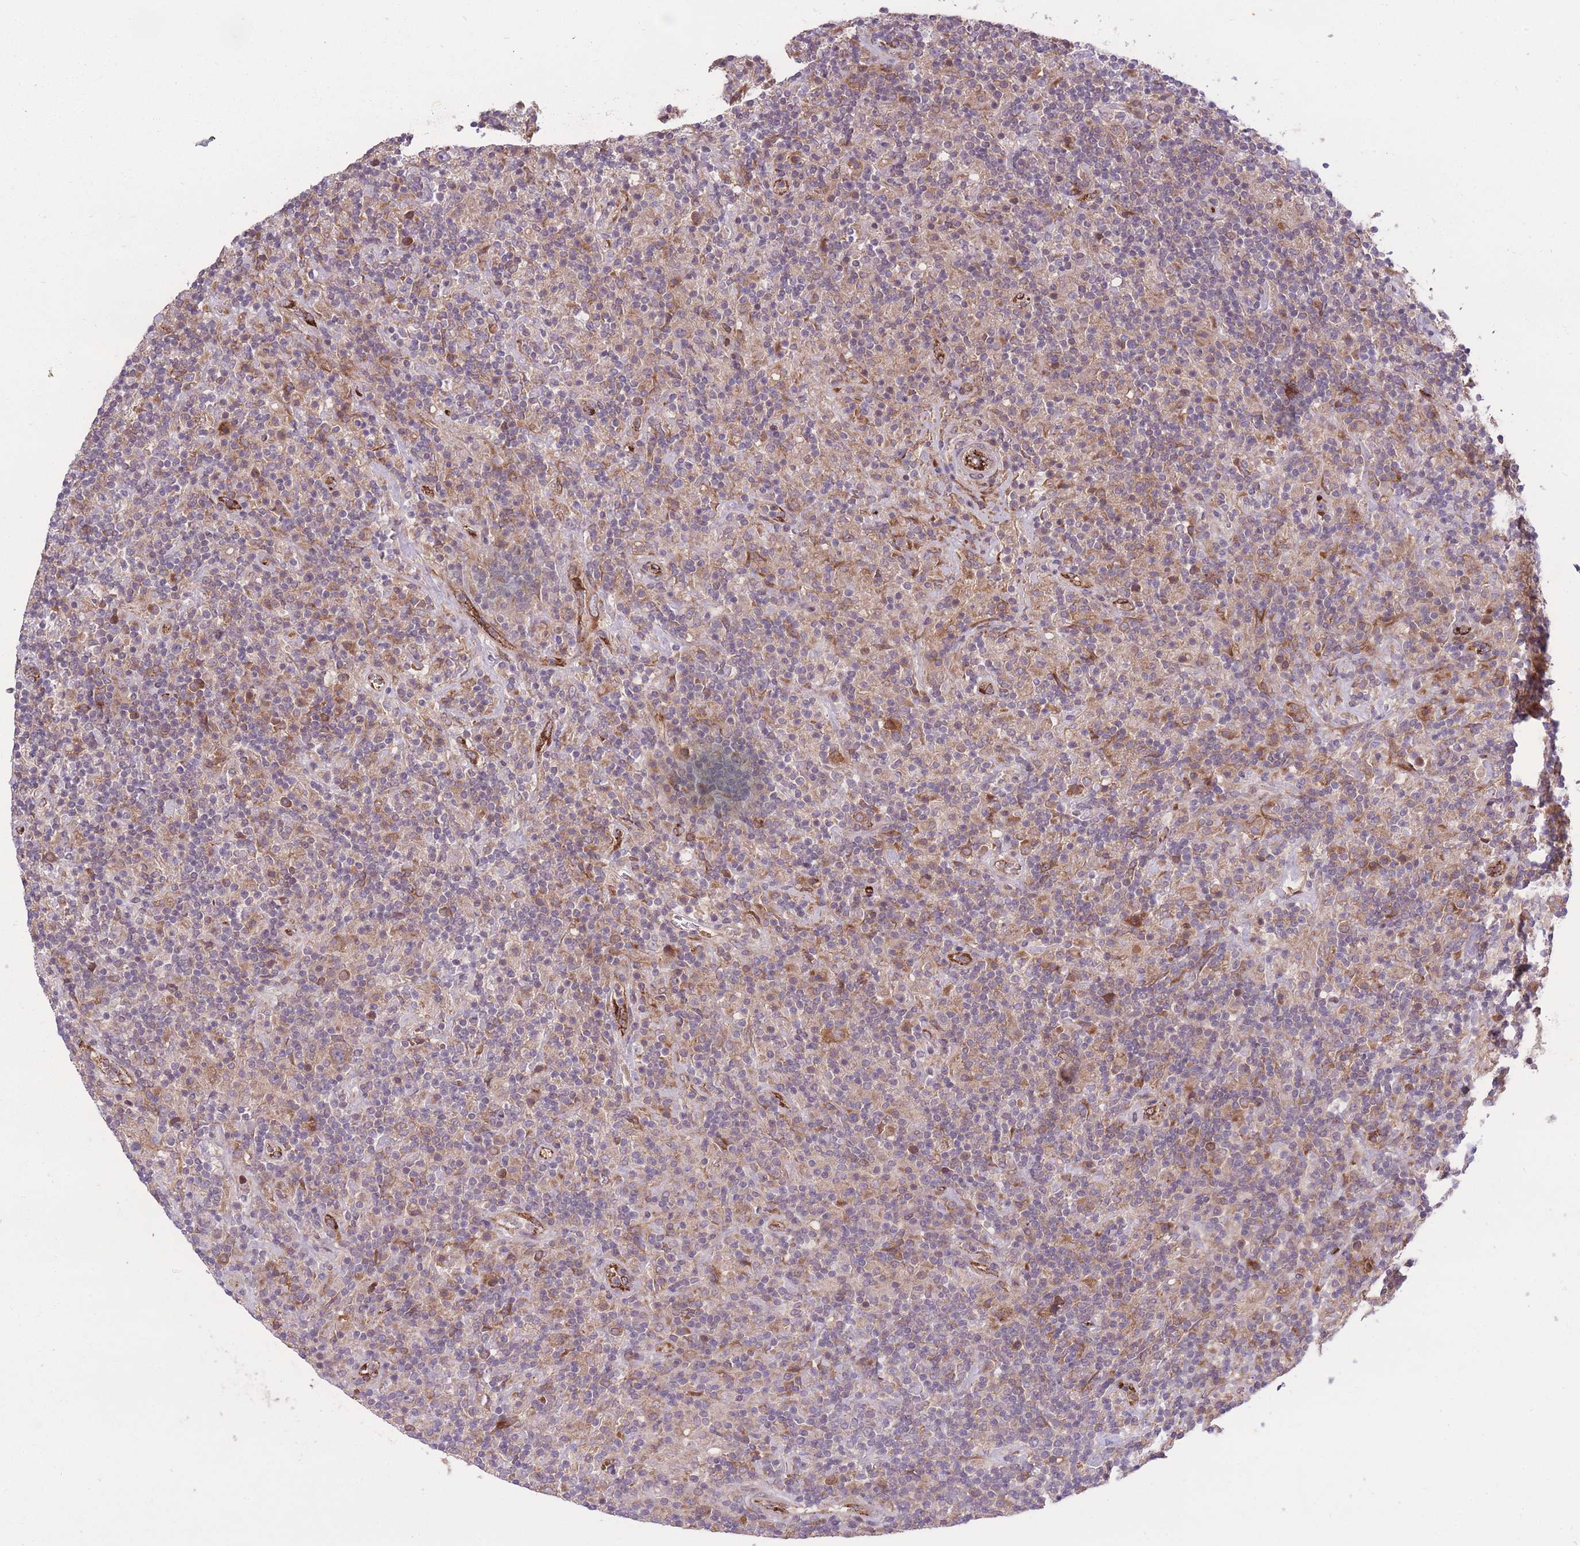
{"staining": {"intensity": "moderate", "quantity": "25%-75%", "location": "cytoplasmic/membranous"}, "tissue": "lymphoma", "cell_type": "Tumor cells", "image_type": "cancer", "snomed": [{"axis": "morphology", "description": "Hodgkin's disease, NOS"}, {"axis": "topography", "description": "Lymph node"}], "caption": "An image of human Hodgkin's disease stained for a protein reveals moderate cytoplasmic/membranous brown staining in tumor cells. The protein of interest is shown in brown color, while the nuclei are stained blue.", "gene": "CISH", "patient": {"sex": "male", "age": 70}}